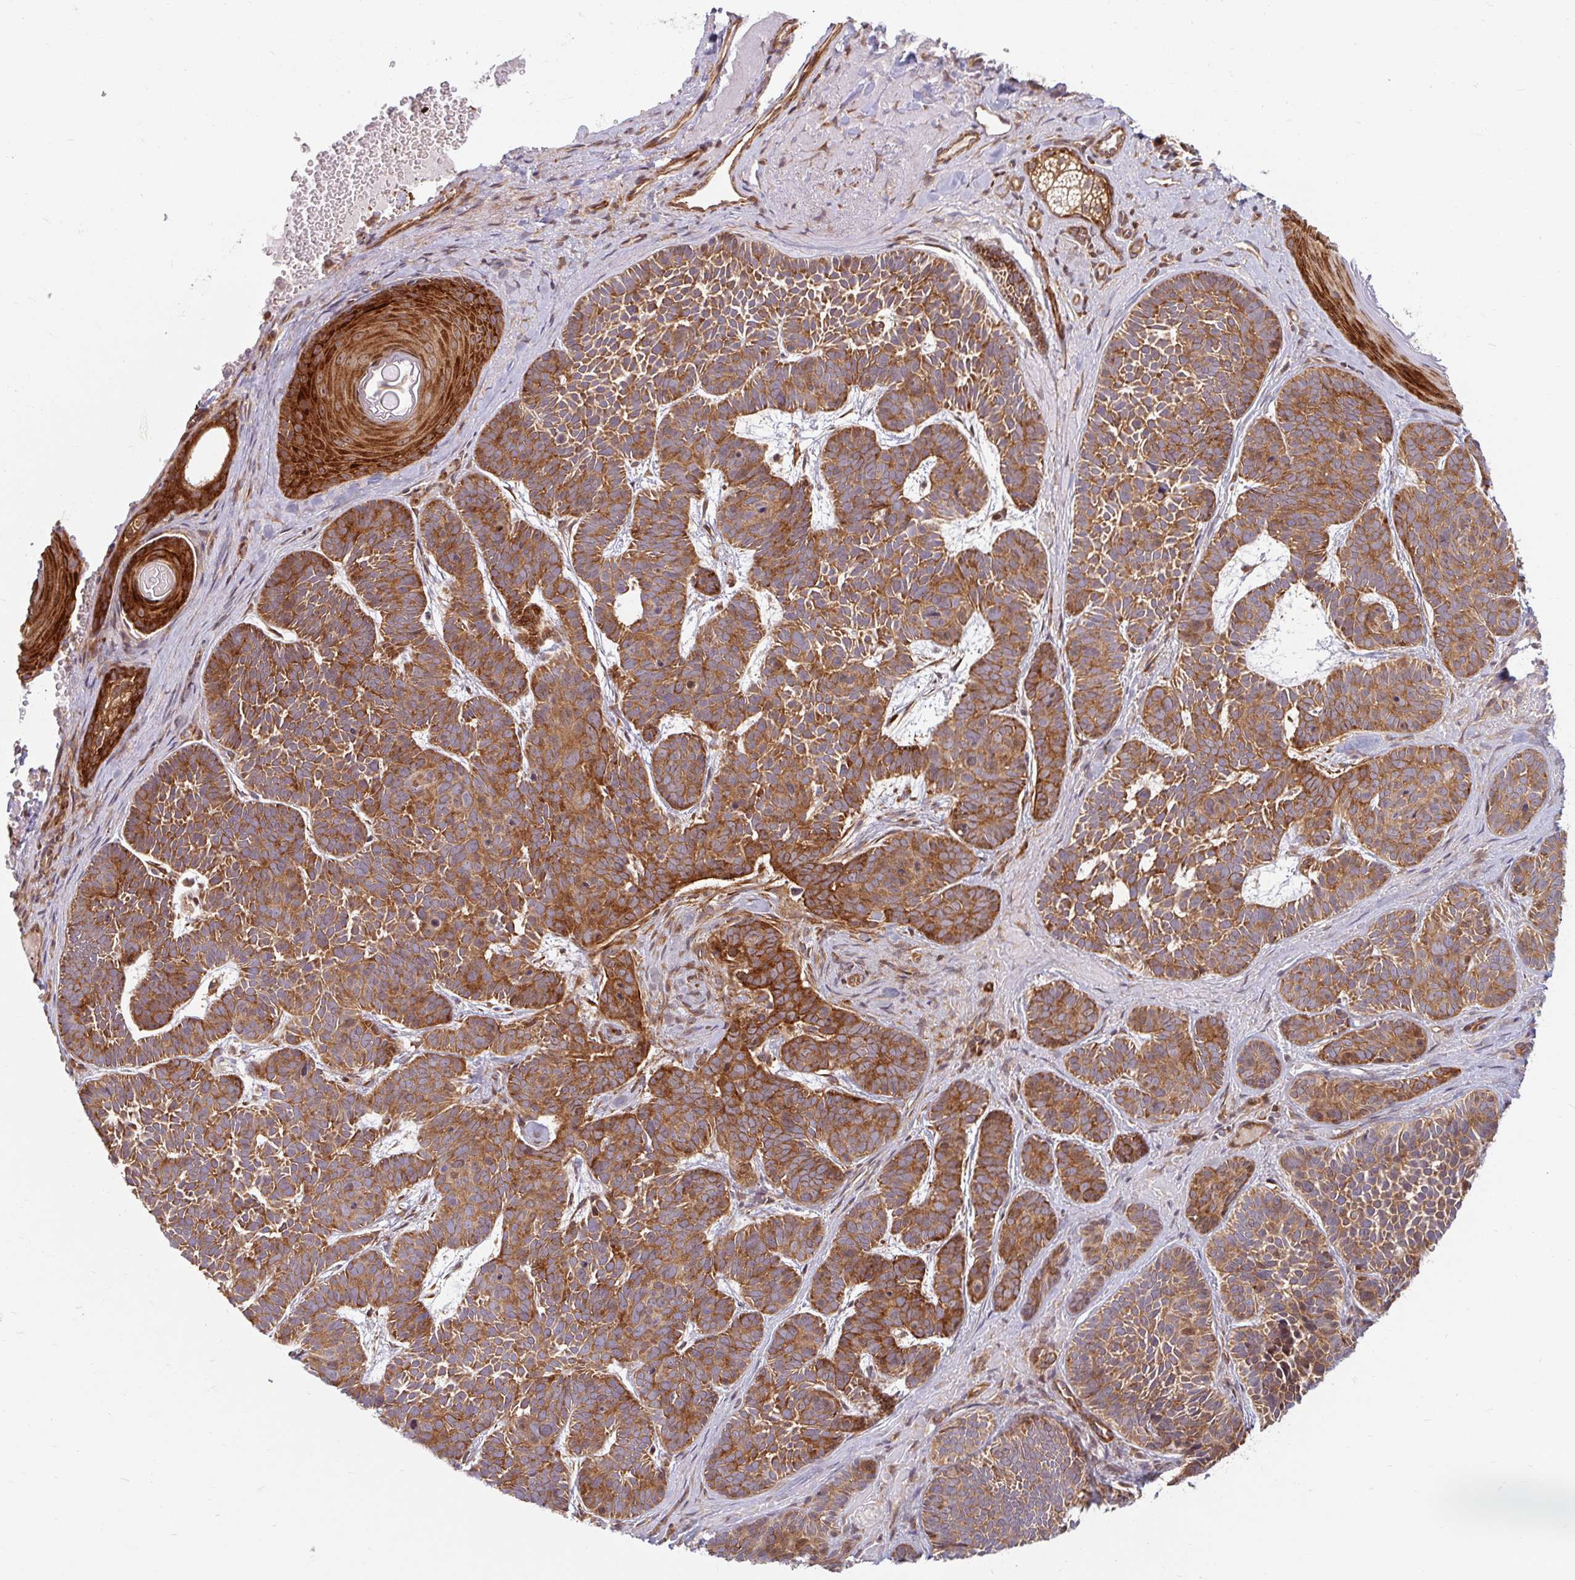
{"staining": {"intensity": "moderate", "quantity": ">75%", "location": "cytoplasmic/membranous"}, "tissue": "skin cancer", "cell_type": "Tumor cells", "image_type": "cancer", "snomed": [{"axis": "morphology", "description": "Basal cell carcinoma"}, {"axis": "topography", "description": "Skin"}], "caption": "Moderate cytoplasmic/membranous protein expression is seen in about >75% of tumor cells in skin cancer. The protein is shown in brown color, while the nuclei are stained blue.", "gene": "BTF3", "patient": {"sex": "male", "age": 81}}